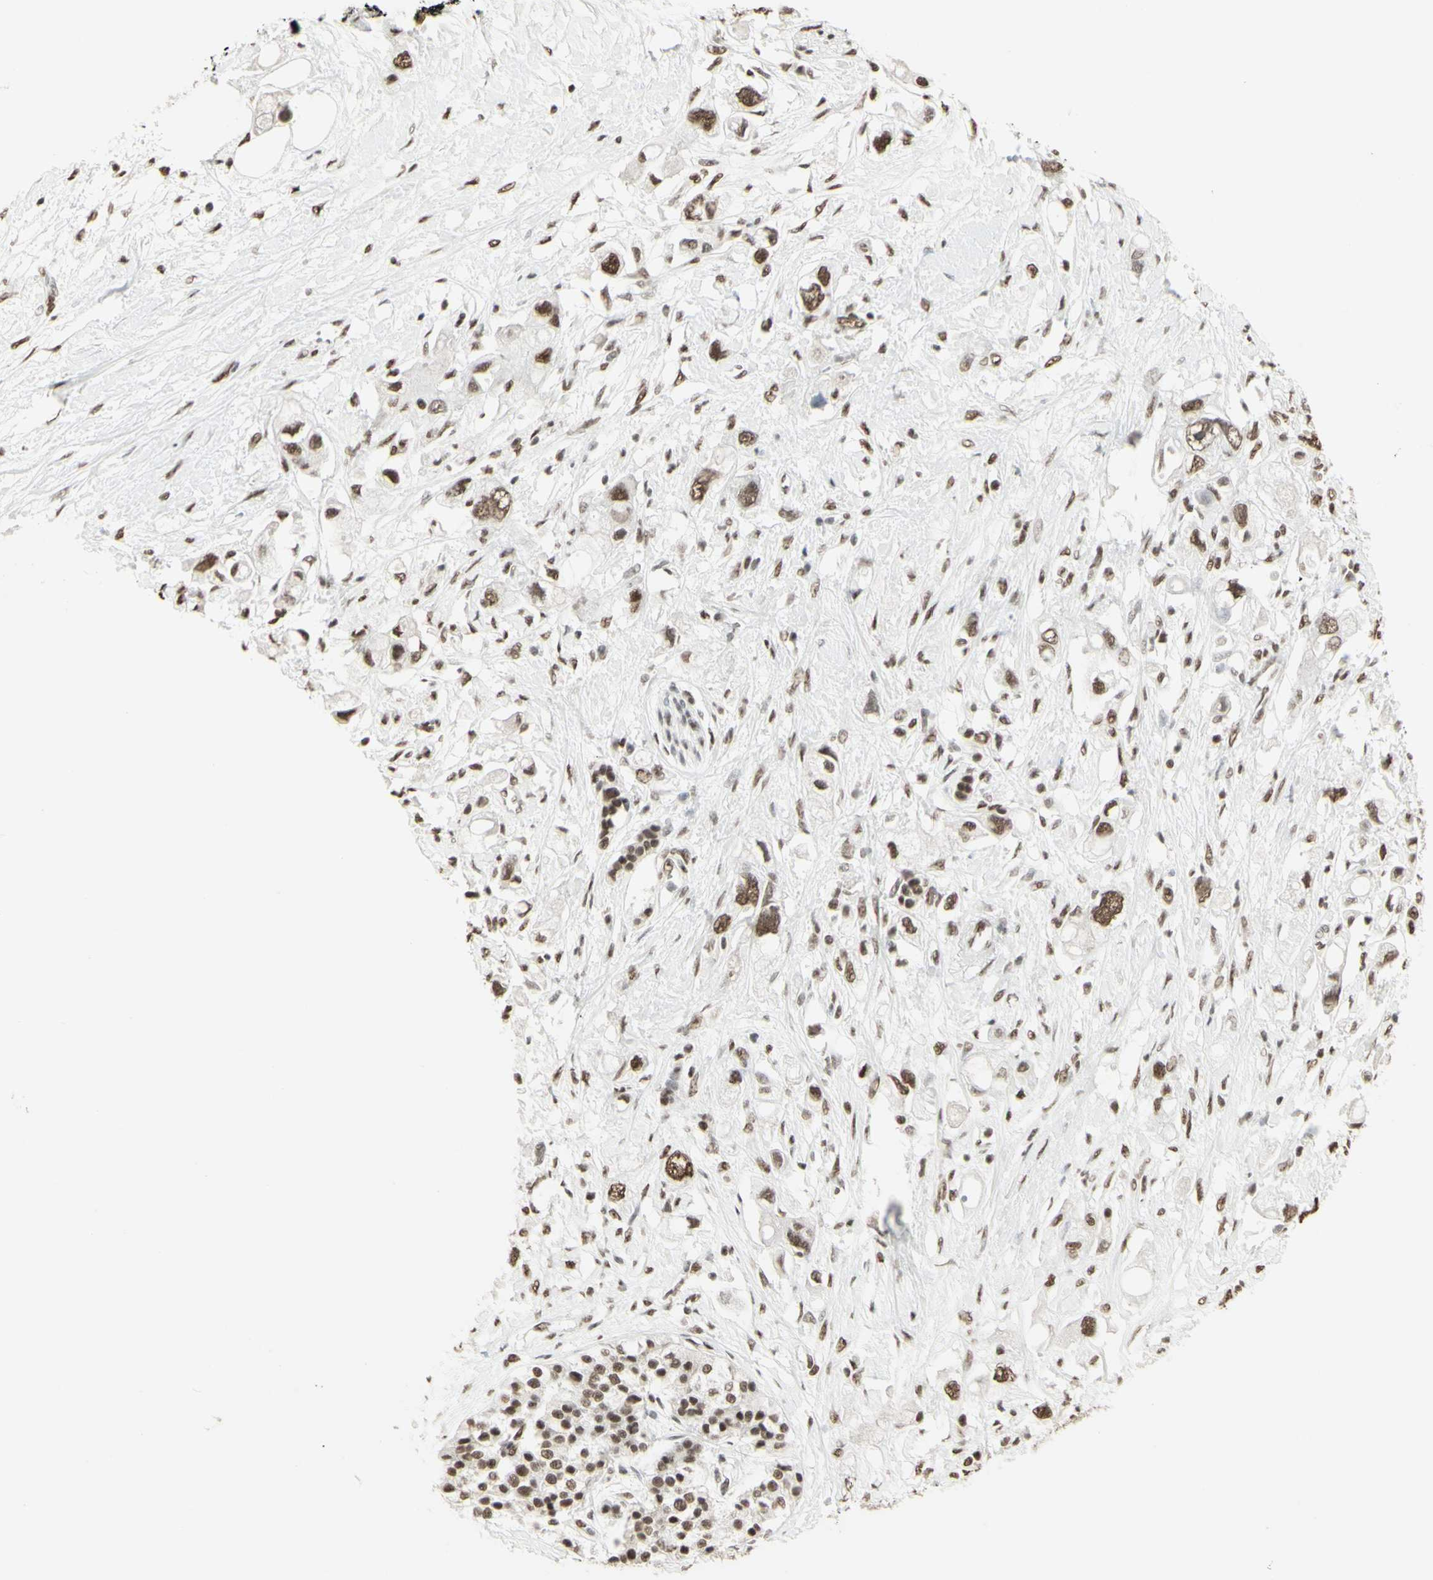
{"staining": {"intensity": "moderate", "quantity": ">75%", "location": "nuclear"}, "tissue": "pancreatic cancer", "cell_type": "Tumor cells", "image_type": "cancer", "snomed": [{"axis": "morphology", "description": "Adenocarcinoma, NOS"}, {"axis": "topography", "description": "Pancreas"}], "caption": "The histopathology image demonstrates immunohistochemical staining of pancreatic cancer. There is moderate nuclear staining is present in approximately >75% of tumor cells. Nuclei are stained in blue.", "gene": "TRIM28", "patient": {"sex": "female", "age": 56}}